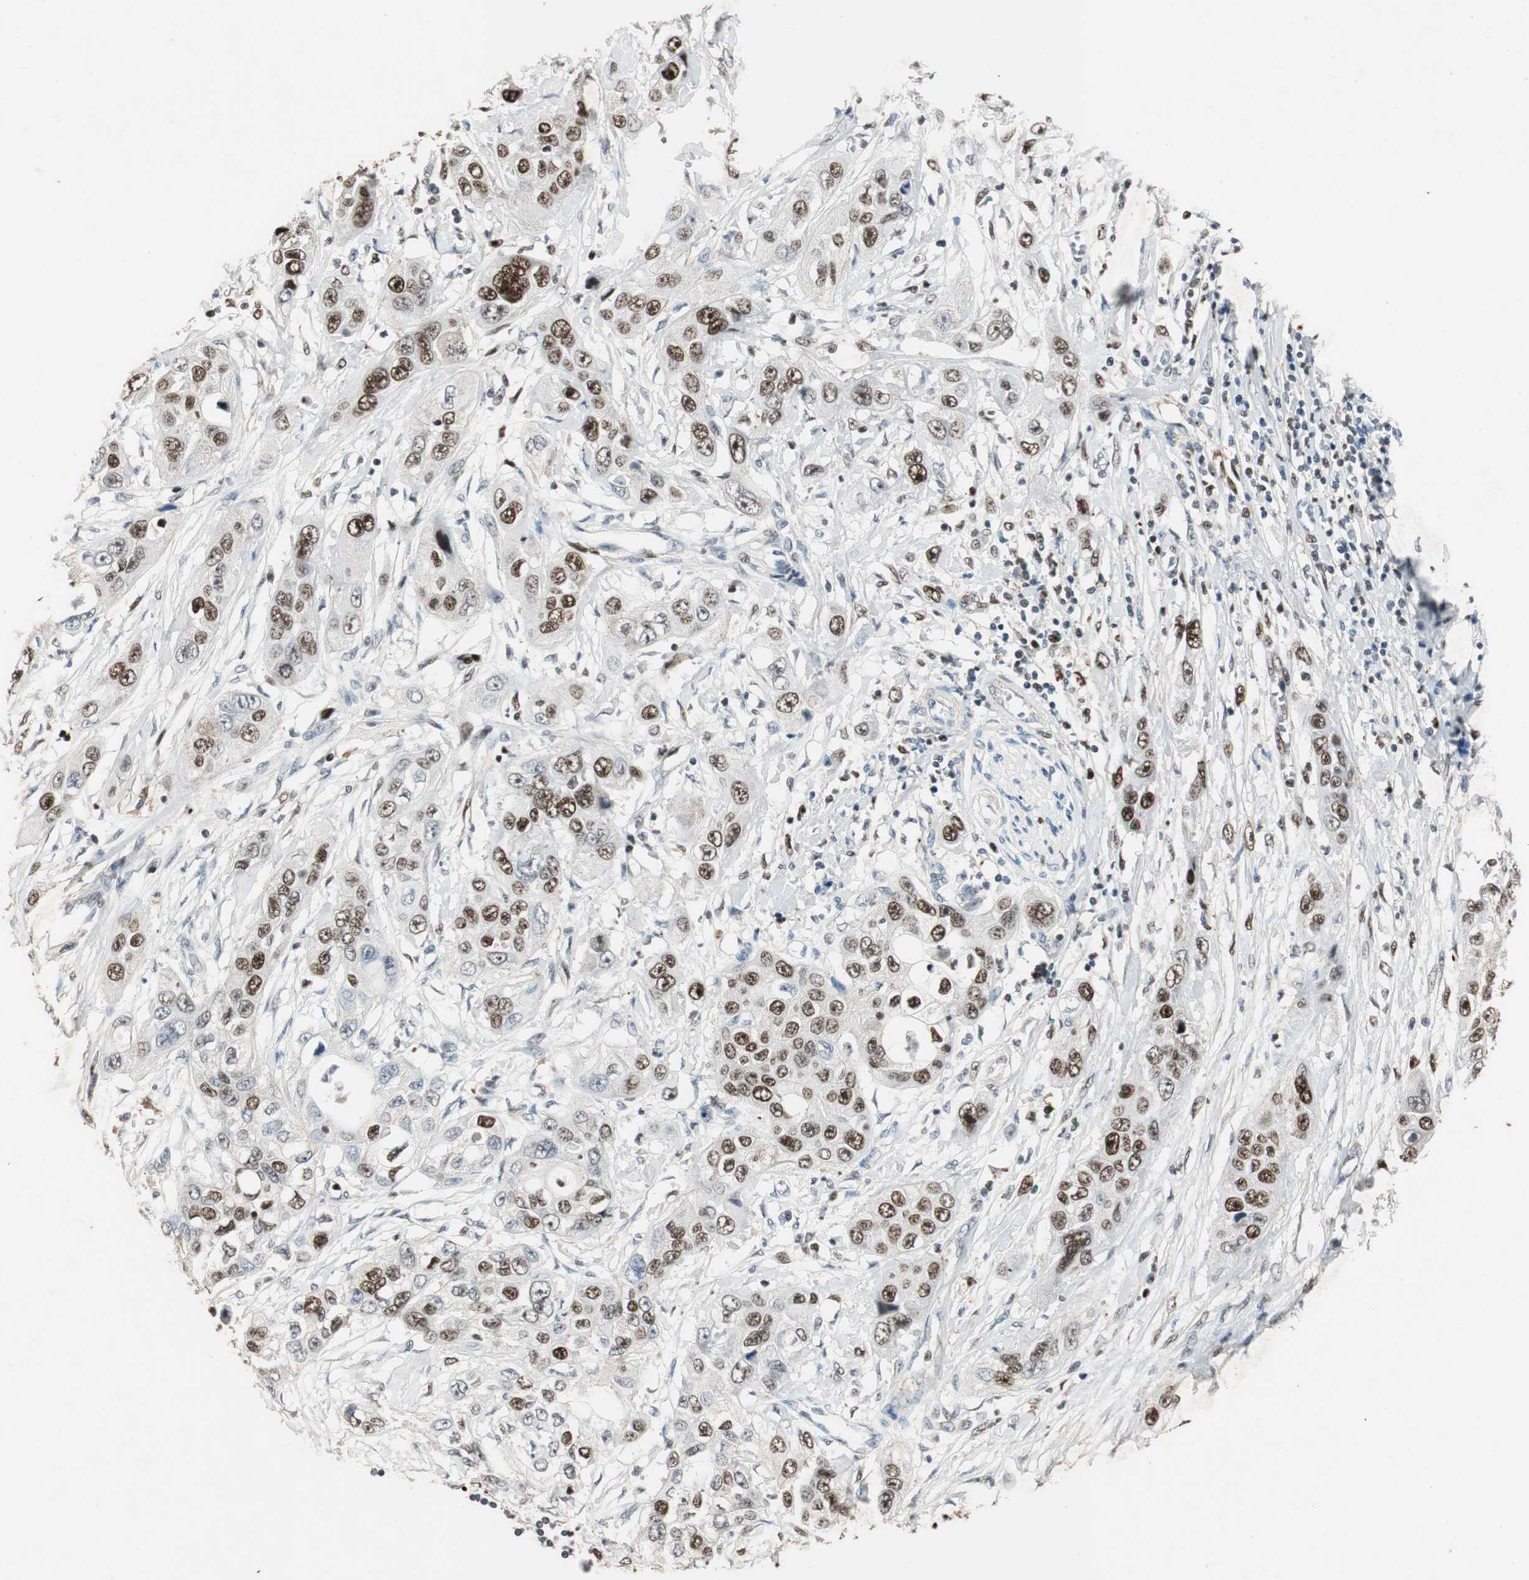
{"staining": {"intensity": "strong", "quantity": ">75%", "location": "nuclear"}, "tissue": "pancreatic cancer", "cell_type": "Tumor cells", "image_type": "cancer", "snomed": [{"axis": "morphology", "description": "Adenocarcinoma, NOS"}, {"axis": "topography", "description": "Pancreas"}], "caption": "Human pancreatic adenocarcinoma stained with a brown dye reveals strong nuclear positive staining in about >75% of tumor cells.", "gene": "FEN1", "patient": {"sex": "female", "age": 70}}